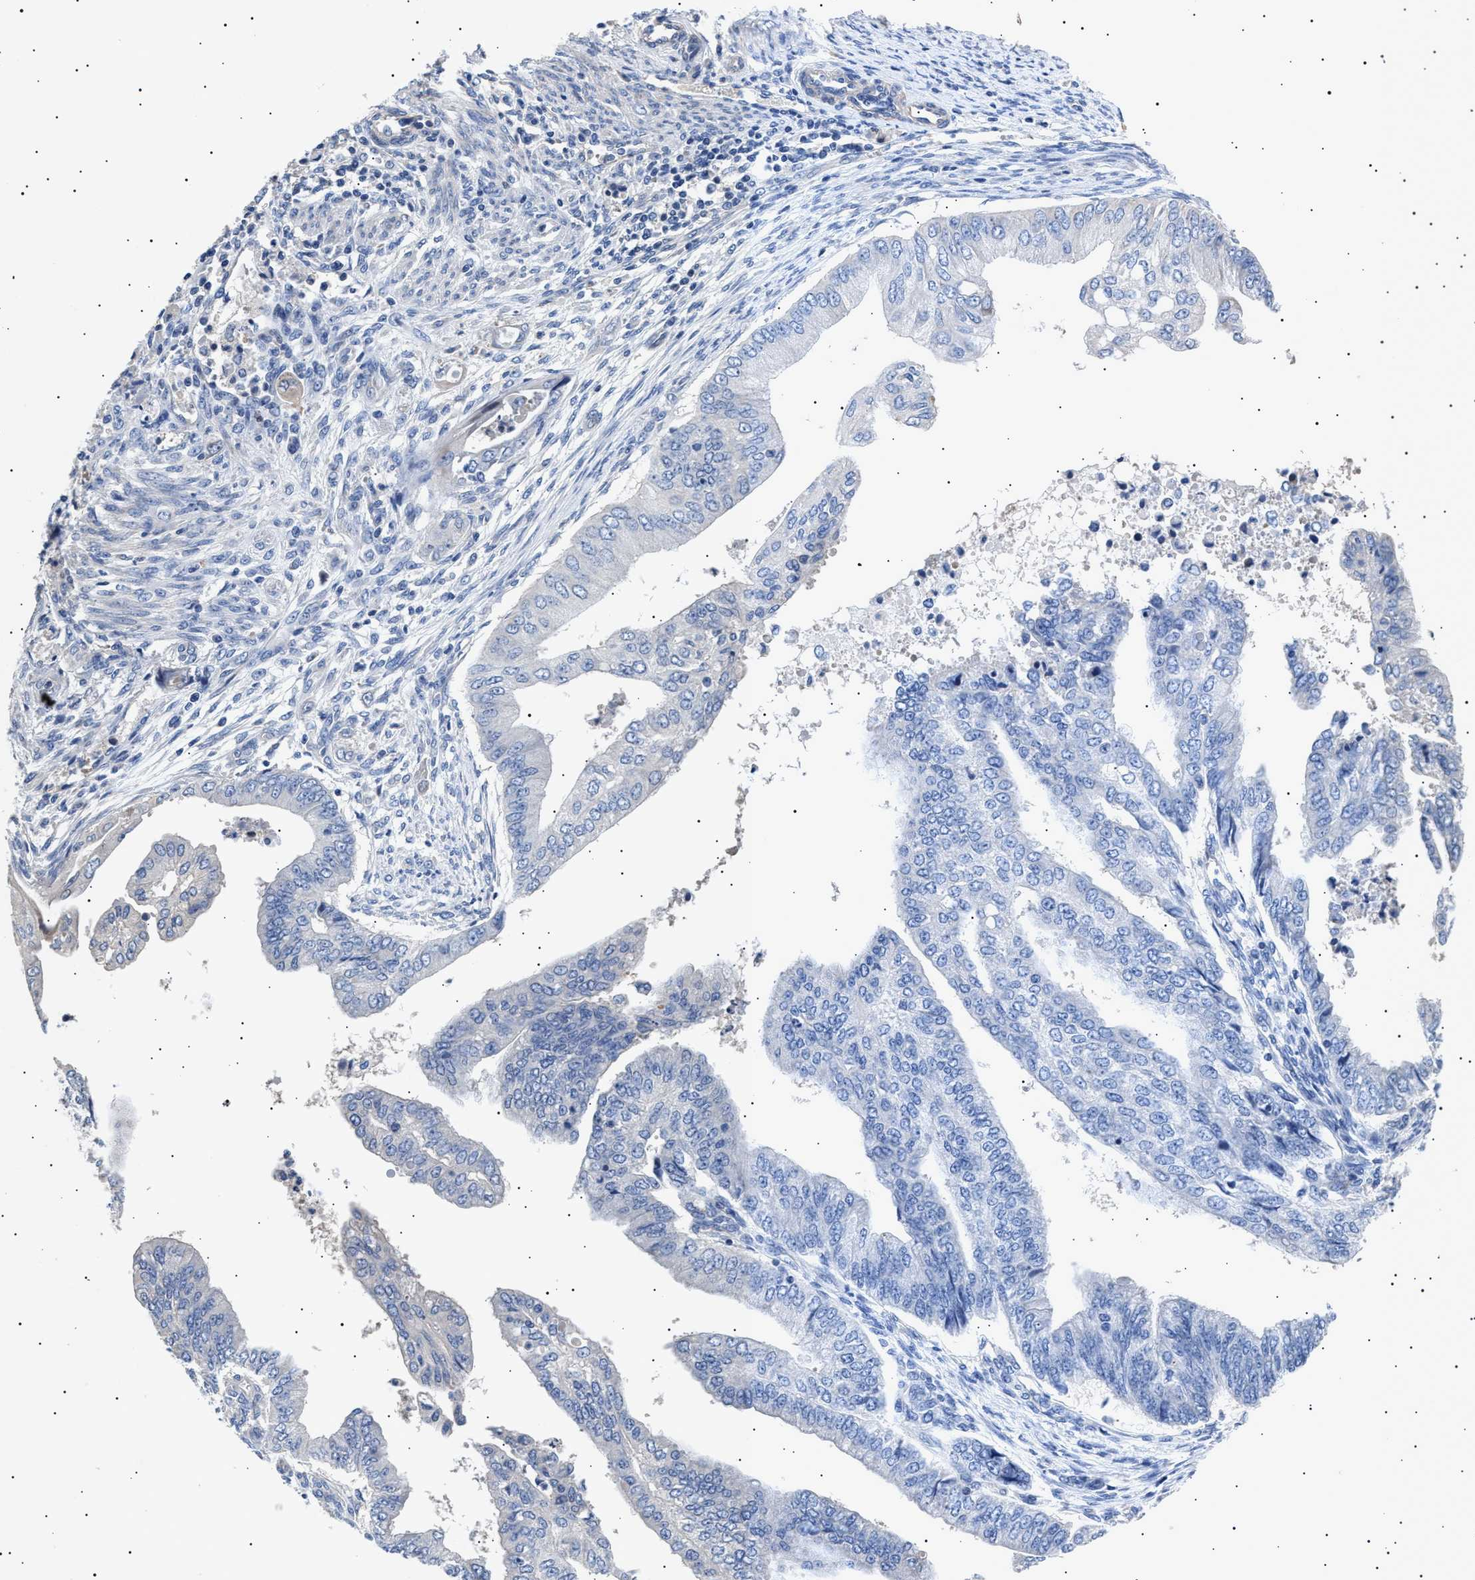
{"staining": {"intensity": "moderate", "quantity": "<25%", "location": "cytoplasmic/membranous"}, "tissue": "endometrial cancer", "cell_type": "Tumor cells", "image_type": "cancer", "snomed": [{"axis": "morphology", "description": "Polyp, NOS"}, {"axis": "morphology", "description": "Adenocarcinoma, NOS"}, {"axis": "morphology", "description": "Adenoma, NOS"}, {"axis": "topography", "description": "Endometrium"}], "caption": "Immunohistochemical staining of human endometrial cancer (adenoma) displays low levels of moderate cytoplasmic/membranous protein positivity in about <25% of tumor cells.", "gene": "HEMGN", "patient": {"sex": "female", "age": 79}}